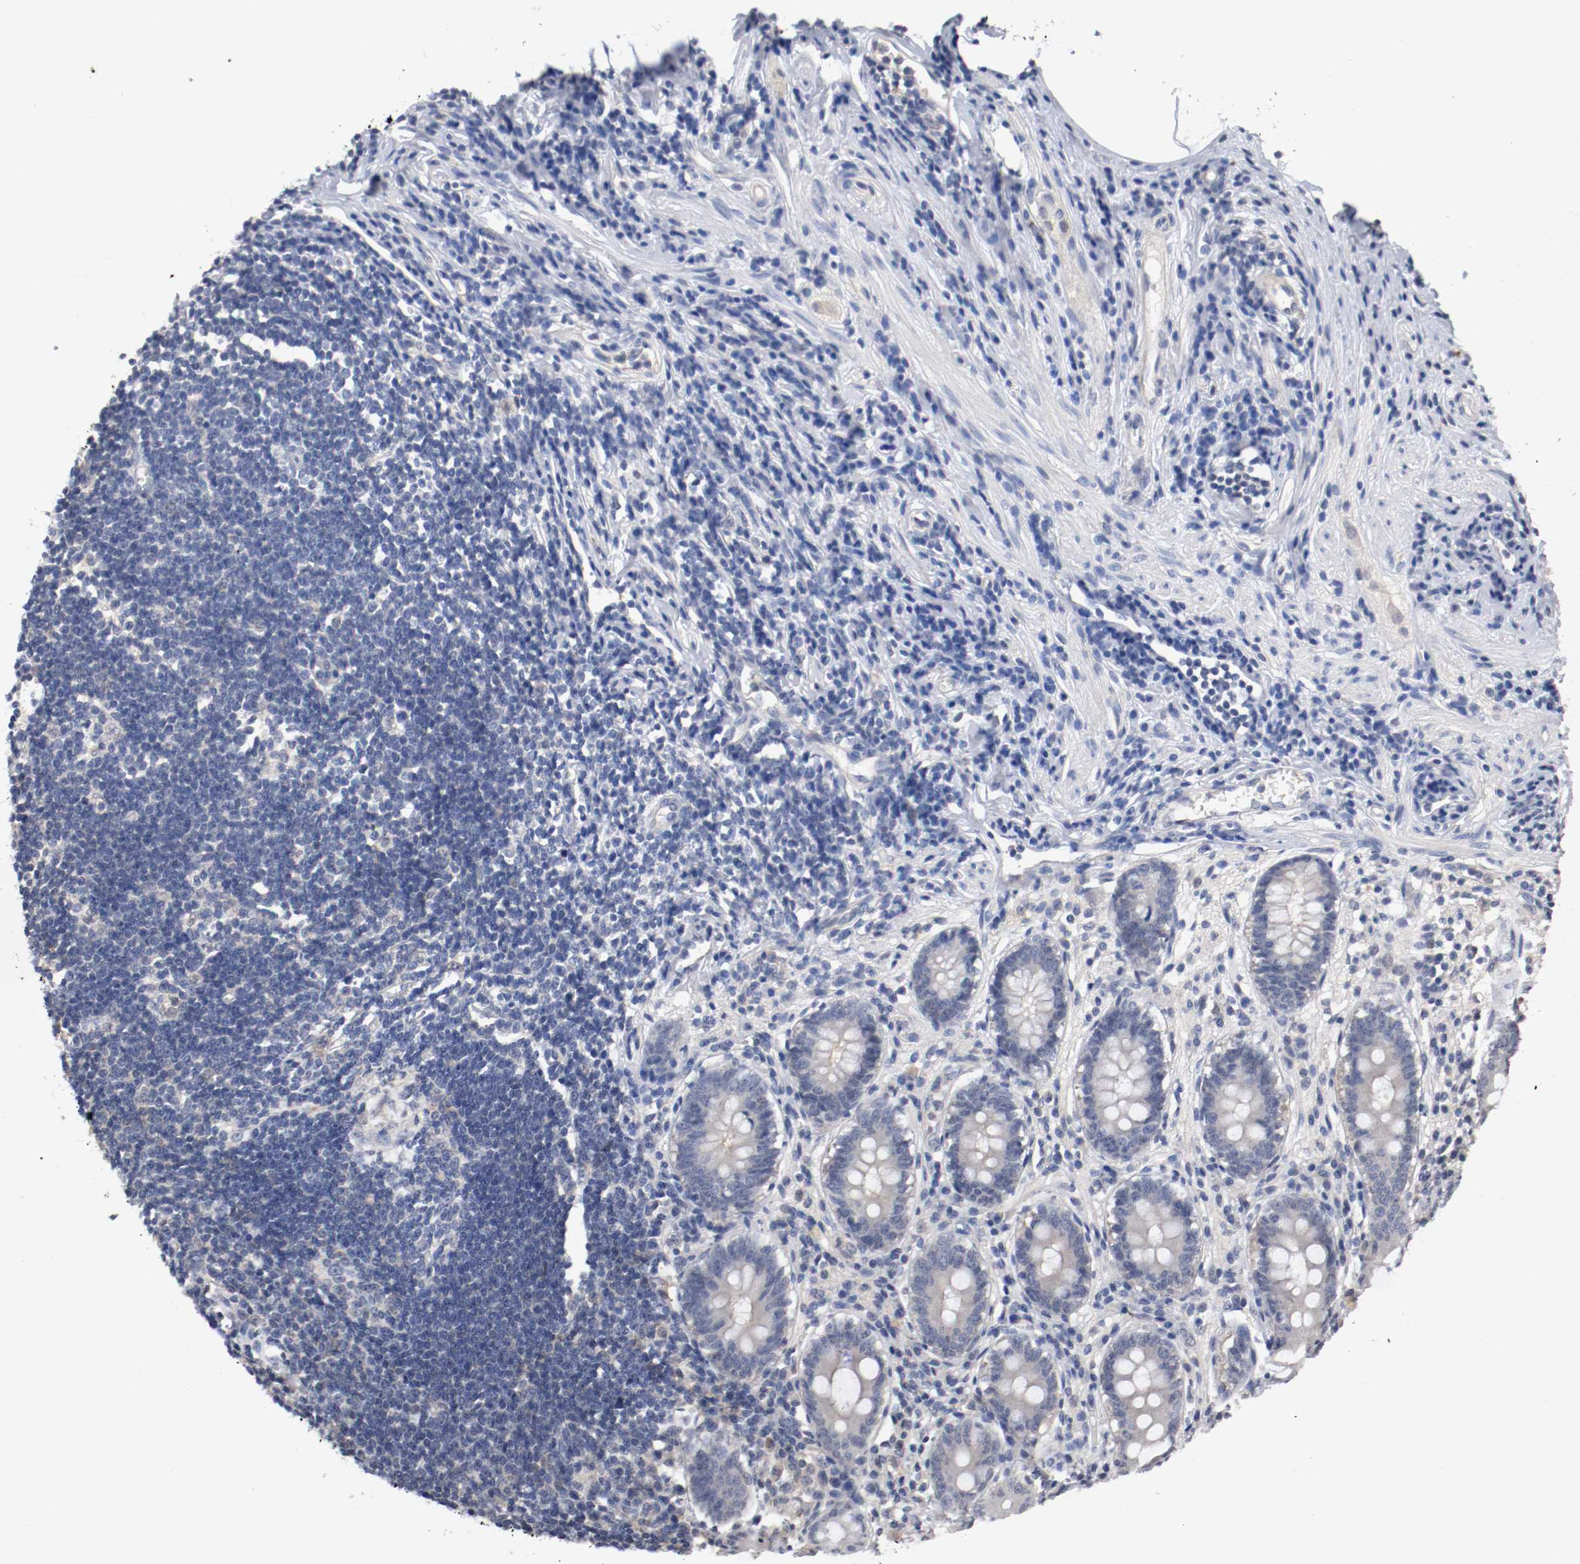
{"staining": {"intensity": "weak", "quantity": "<25%", "location": "cytoplasmic/membranous"}, "tissue": "appendix", "cell_type": "Glandular cells", "image_type": "normal", "snomed": [{"axis": "morphology", "description": "Normal tissue, NOS"}, {"axis": "topography", "description": "Appendix"}], "caption": "Immunohistochemical staining of normal appendix exhibits no significant positivity in glandular cells.", "gene": "RBM23", "patient": {"sex": "female", "age": 50}}